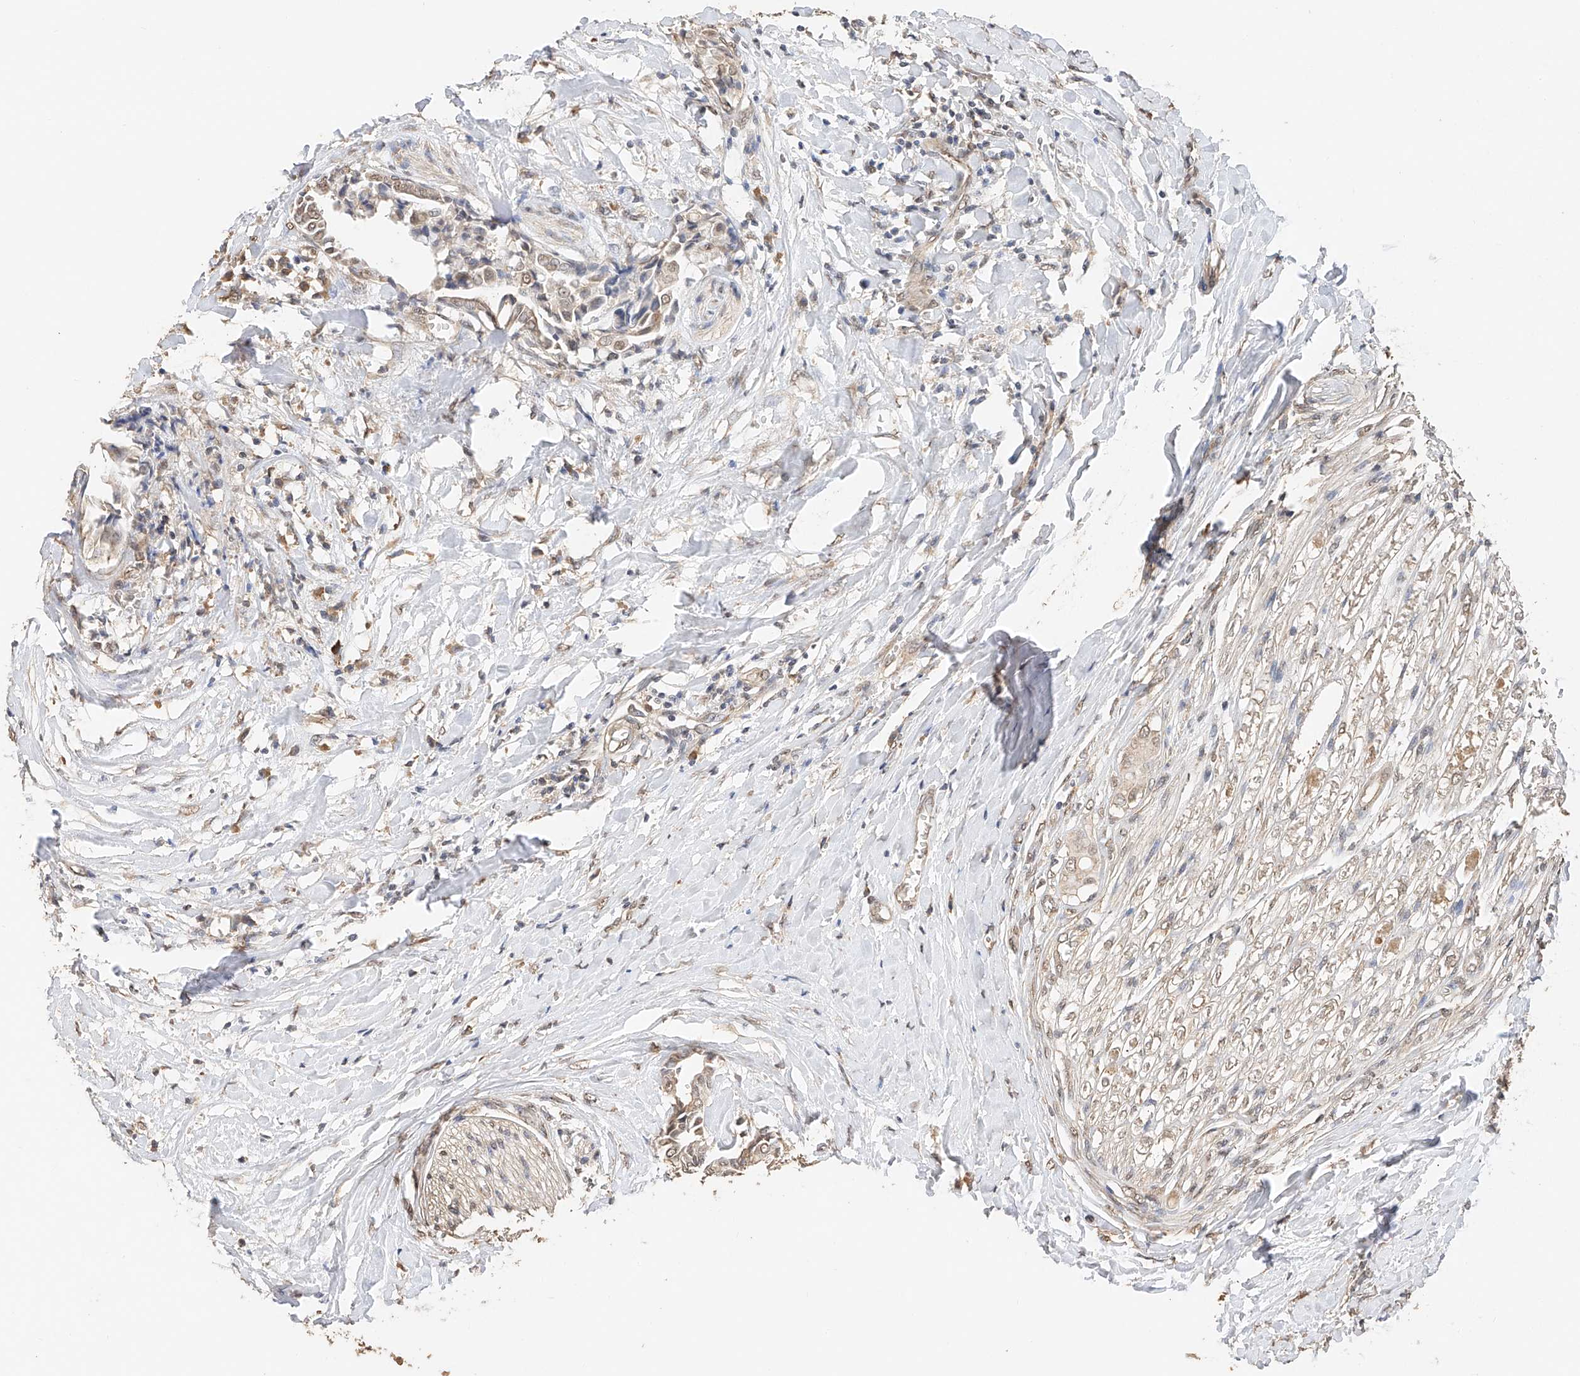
{"staining": {"intensity": "weak", "quantity": "25%-75%", "location": "nuclear"}, "tissue": "head and neck cancer", "cell_type": "Tumor cells", "image_type": "cancer", "snomed": [{"axis": "morphology", "description": "Adenocarcinoma, NOS"}, {"axis": "topography", "description": "Salivary gland"}, {"axis": "topography", "description": "Head-Neck"}], "caption": "A brown stain labels weak nuclear staining of a protein in head and neck adenocarcinoma tumor cells.", "gene": "IL22RA2", "patient": {"sex": "female", "age": 59}}